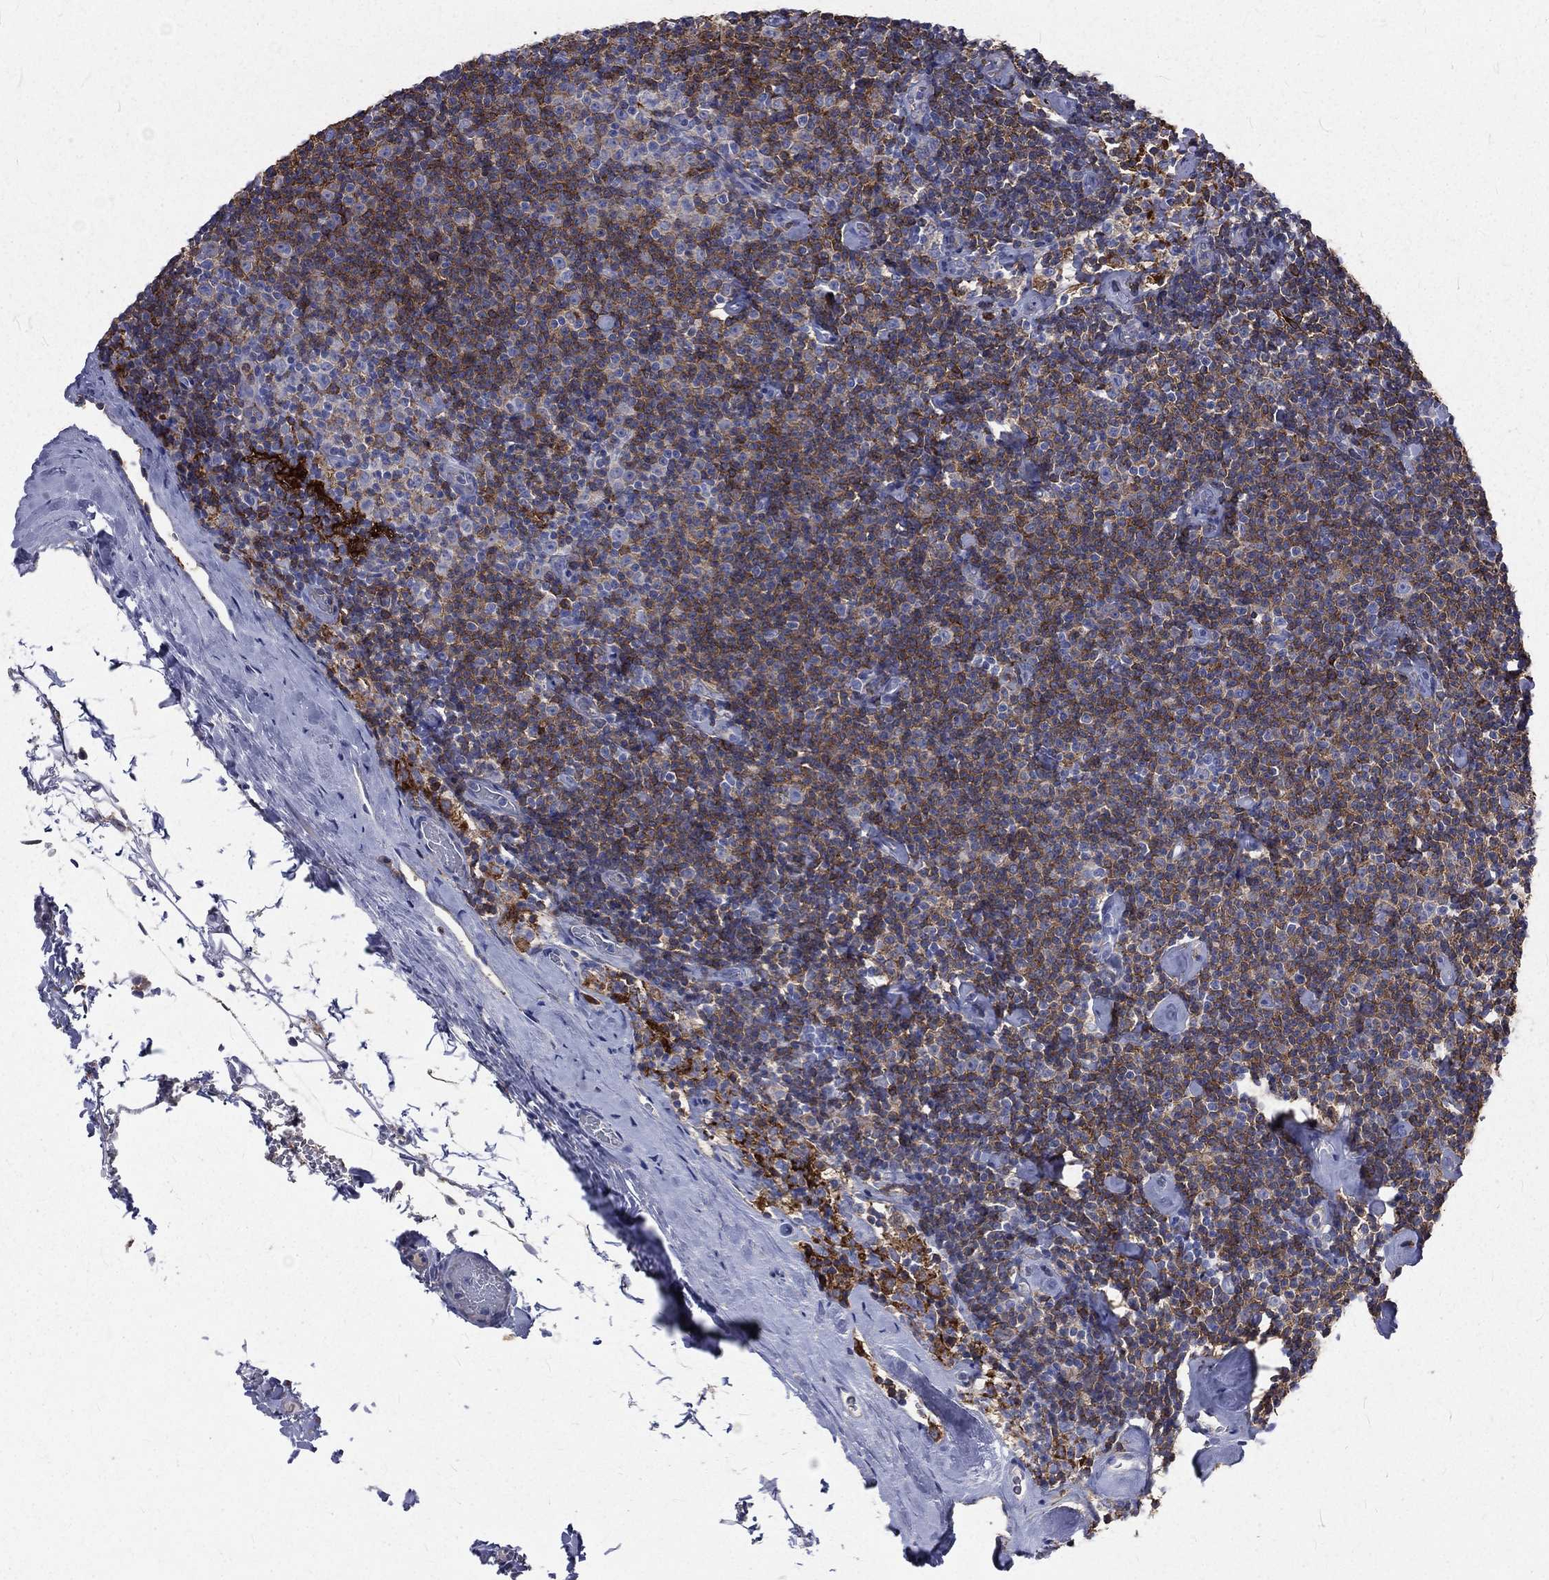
{"staining": {"intensity": "moderate", "quantity": "25%-75%", "location": "cytoplasmic/membranous"}, "tissue": "lymphoma", "cell_type": "Tumor cells", "image_type": "cancer", "snomed": [{"axis": "morphology", "description": "Malignant lymphoma, non-Hodgkin's type, Low grade"}, {"axis": "topography", "description": "Lymph node"}], "caption": "Tumor cells display medium levels of moderate cytoplasmic/membranous staining in about 25%-75% of cells in lymphoma. The staining was performed using DAB (3,3'-diaminobenzidine) to visualize the protein expression in brown, while the nuclei were stained in blue with hematoxylin (Magnification: 20x).", "gene": "BASP1", "patient": {"sex": "male", "age": 81}}